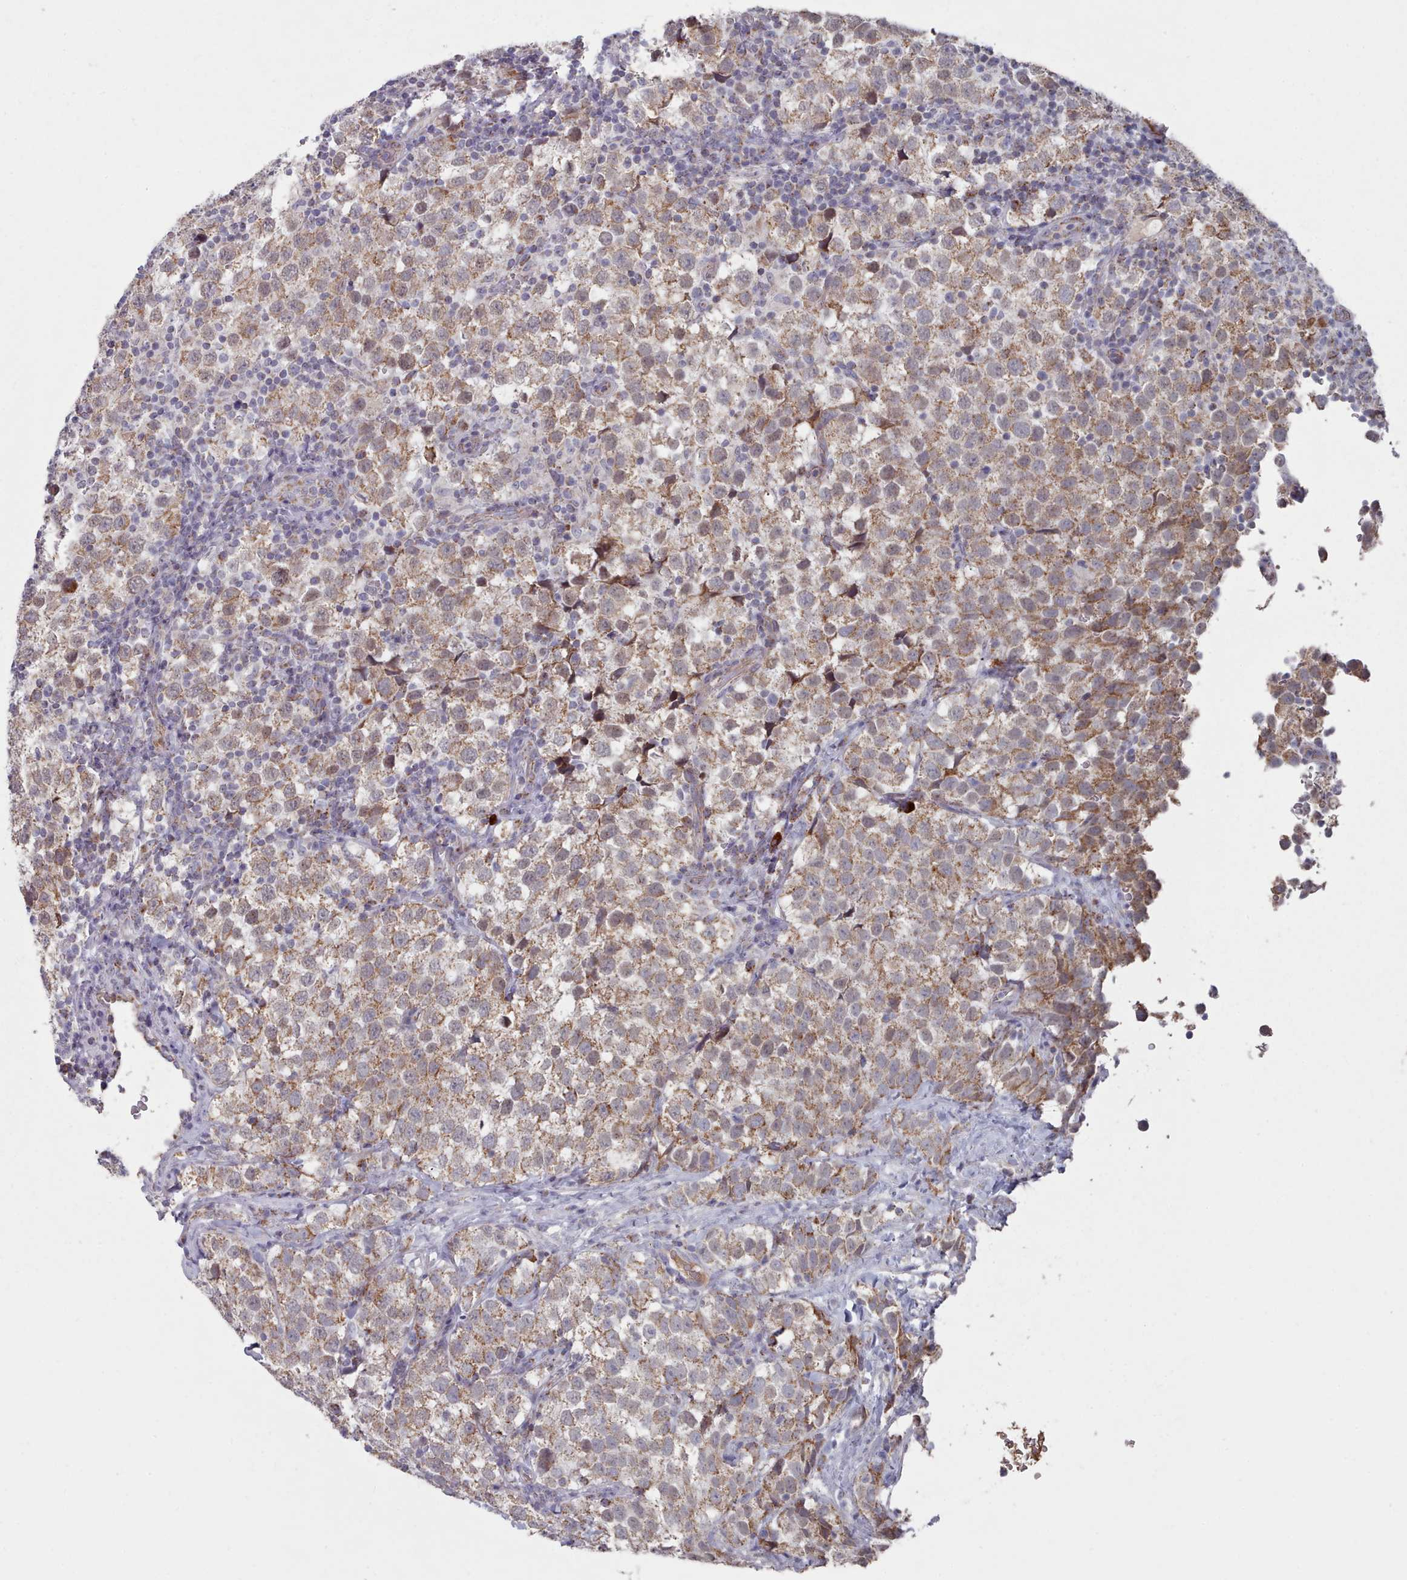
{"staining": {"intensity": "moderate", "quantity": ">75%", "location": "cytoplasmic/membranous,nuclear"}, "tissue": "testis cancer", "cell_type": "Tumor cells", "image_type": "cancer", "snomed": [{"axis": "morphology", "description": "Seminoma, NOS"}, {"axis": "topography", "description": "Testis"}], "caption": "An IHC image of neoplastic tissue is shown. Protein staining in brown labels moderate cytoplasmic/membranous and nuclear positivity in testis cancer (seminoma) within tumor cells.", "gene": "TRARG1", "patient": {"sex": "male", "age": 34}}